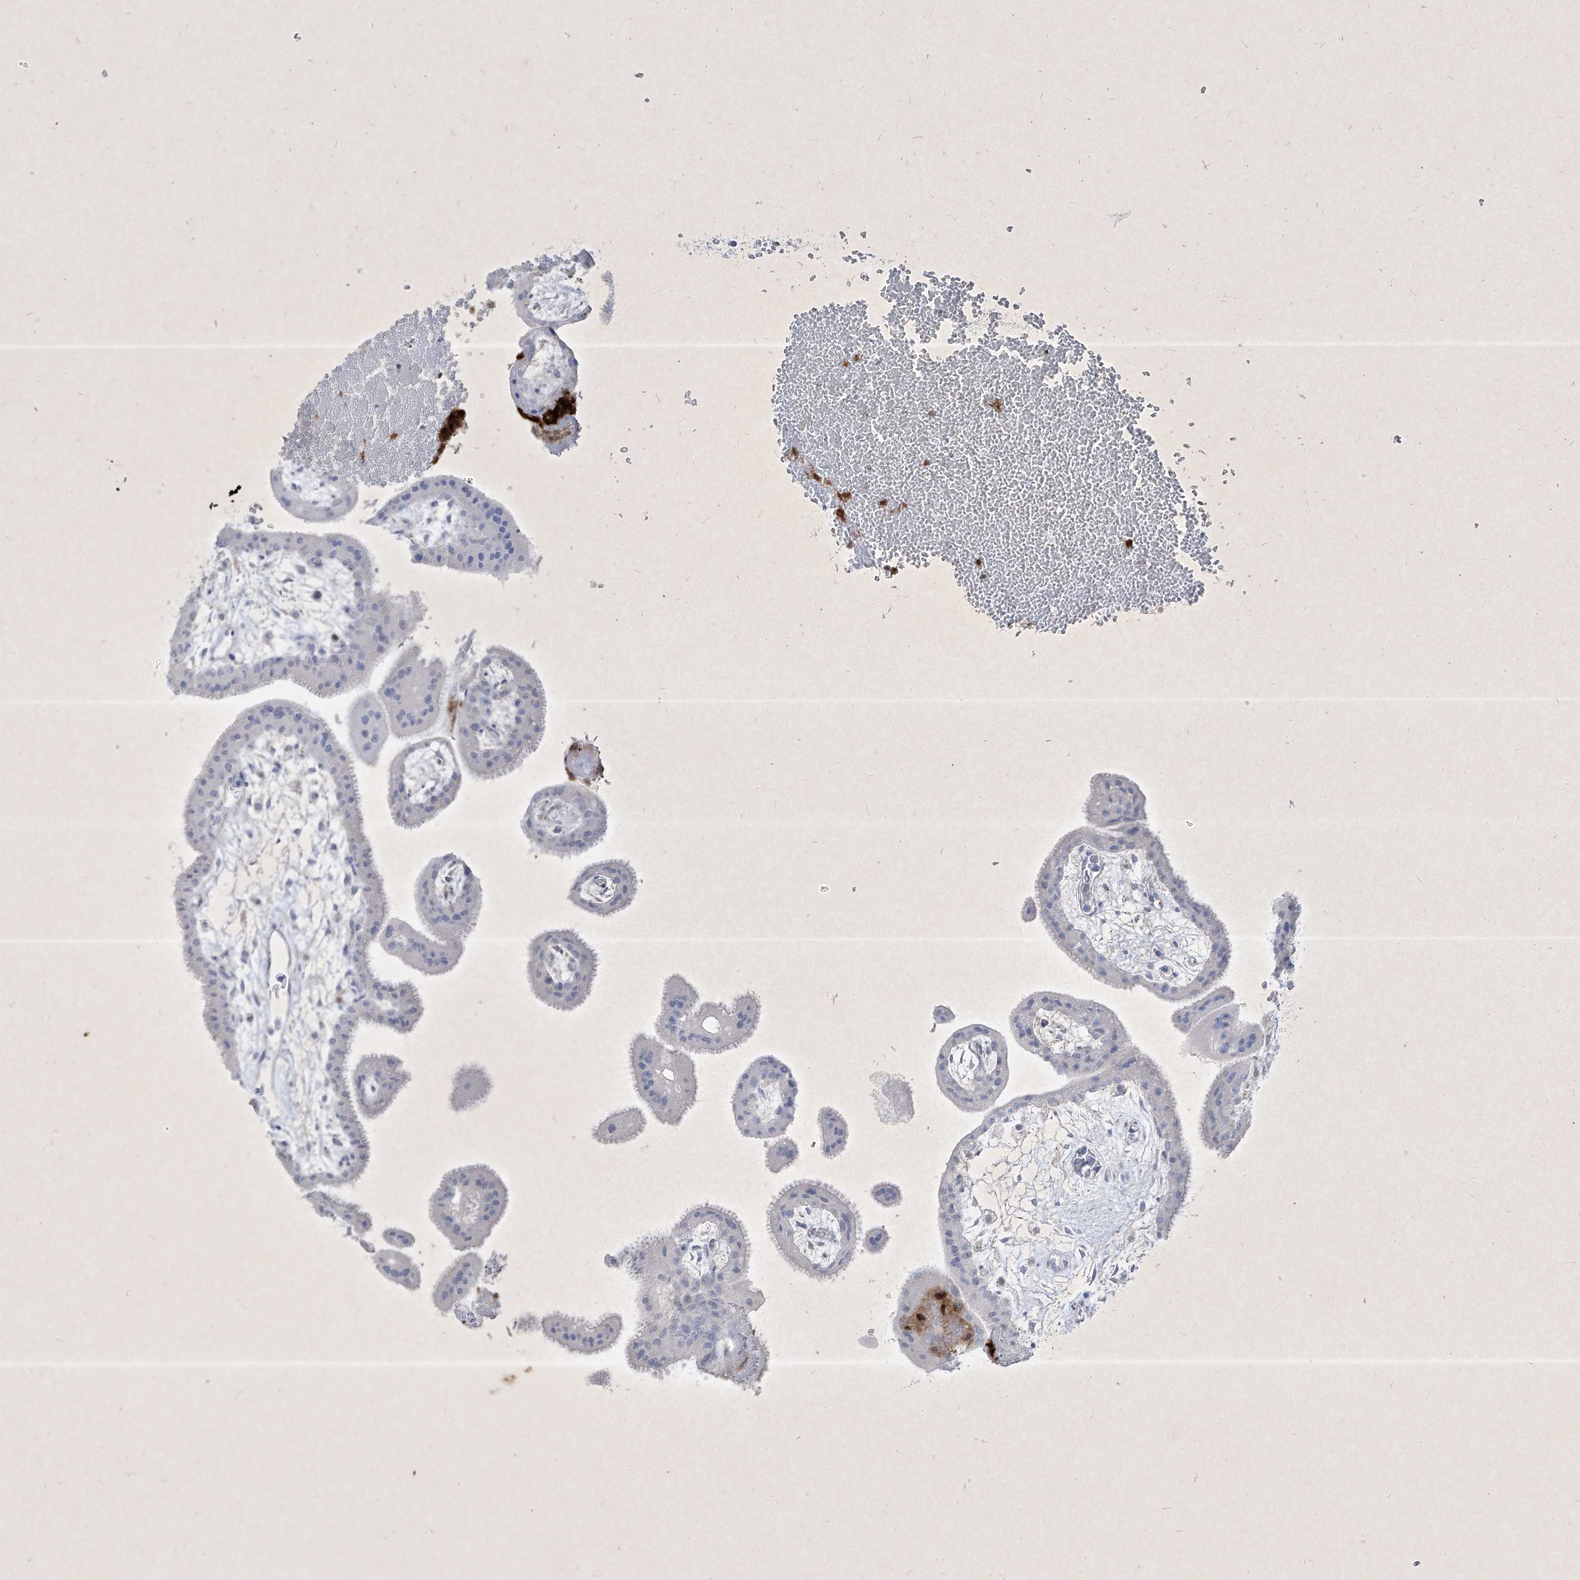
{"staining": {"intensity": "weak", "quantity": "25%-75%", "location": "cytoplasmic/membranous,nuclear"}, "tissue": "placenta", "cell_type": "Decidual cells", "image_type": "normal", "snomed": [{"axis": "morphology", "description": "Normal tissue, NOS"}, {"axis": "topography", "description": "Placenta"}], "caption": "Protein analysis of benign placenta displays weak cytoplasmic/membranous,nuclear staining in approximately 25%-75% of decidual cells. (Brightfield microscopy of DAB IHC at high magnification).", "gene": "PSMB10", "patient": {"sex": "female", "age": 35}}